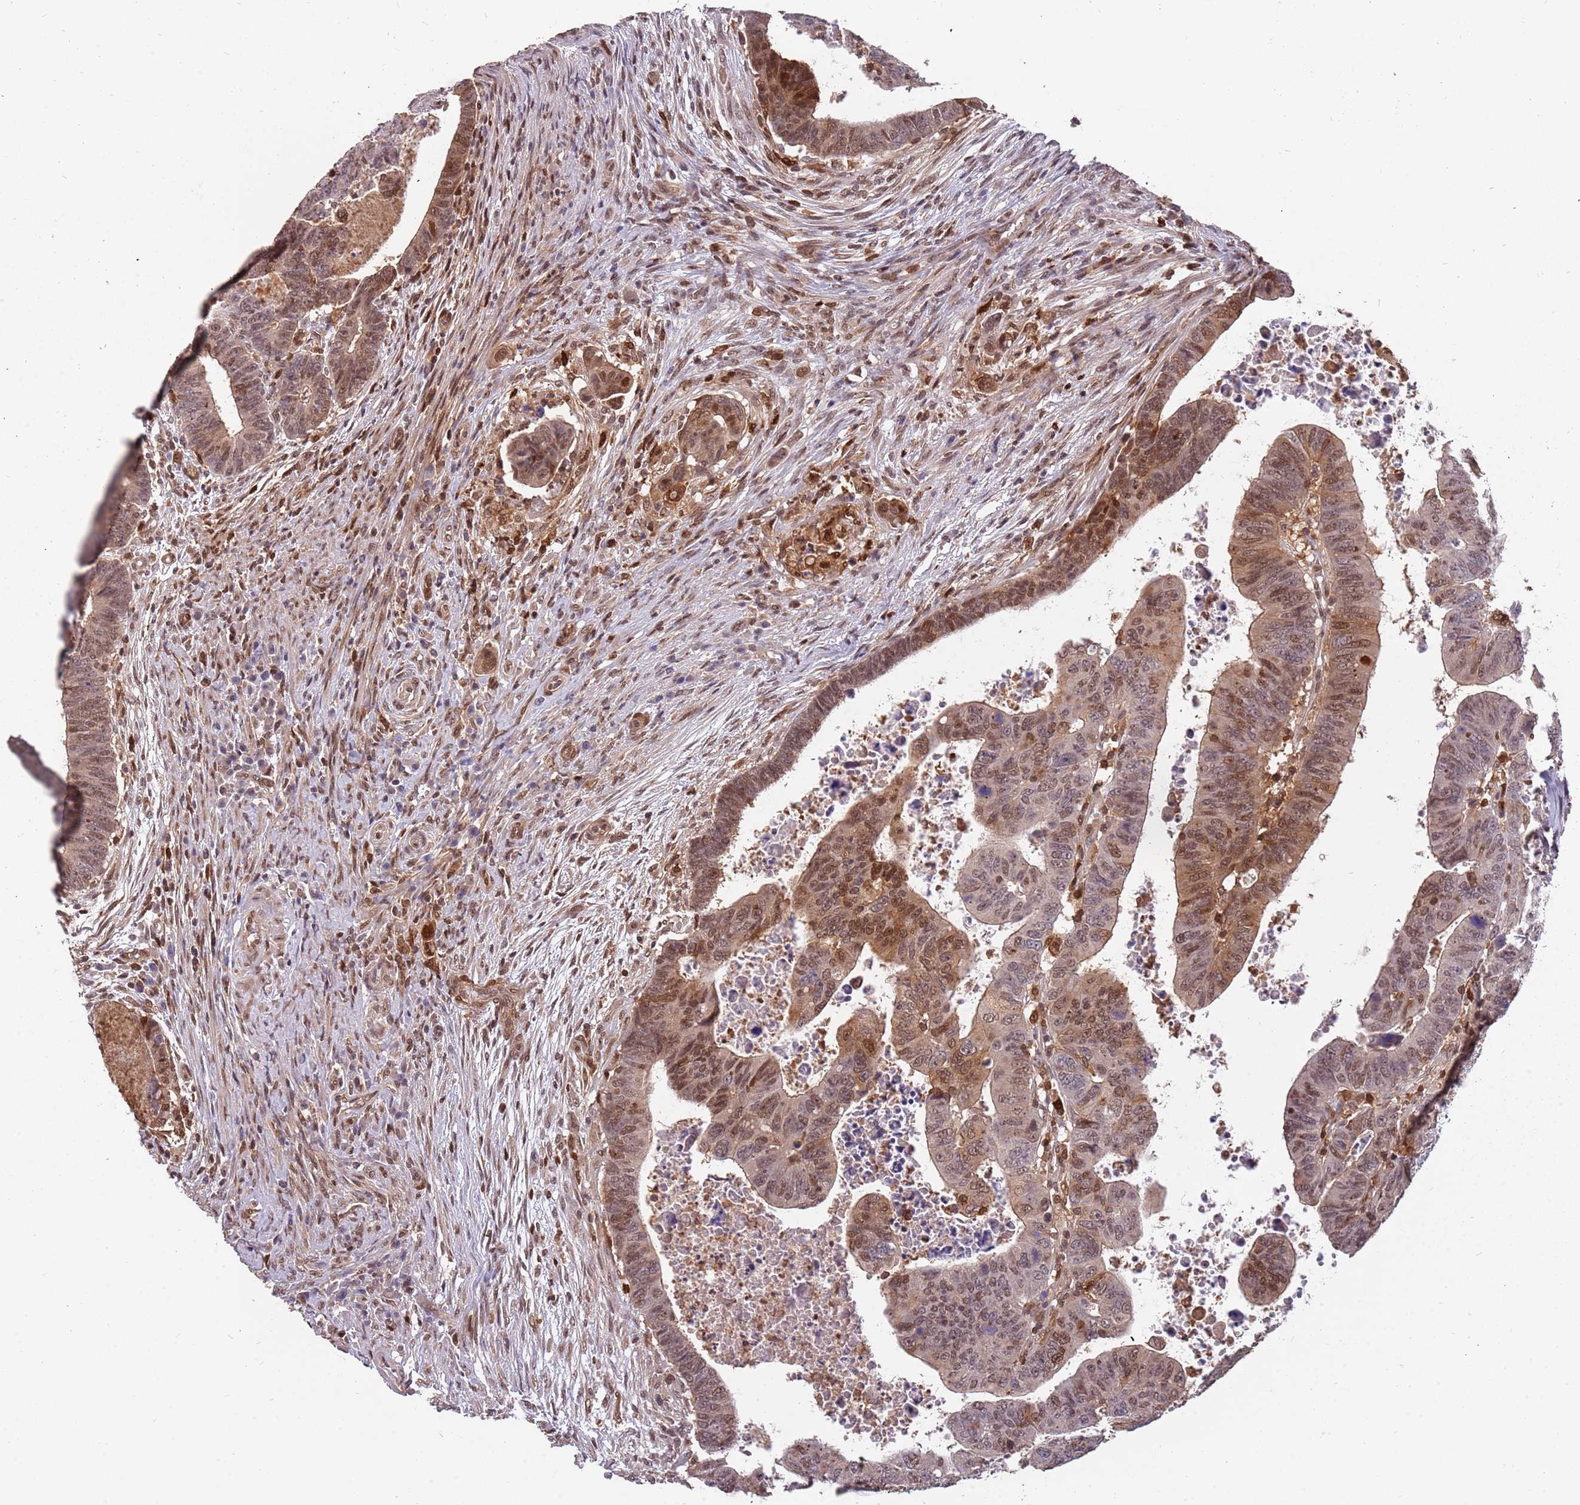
{"staining": {"intensity": "moderate", "quantity": ">75%", "location": "cytoplasmic/membranous,nuclear"}, "tissue": "colorectal cancer", "cell_type": "Tumor cells", "image_type": "cancer", "snomed": [{"axis": "morphology", "description": "Normal tissue, NOS"}, {"axis": "morphology", "description": "Adenocarcinoma, NOS"}, {"axis": "topography", "description": "Rectum"}], "caption": "Immunohistochemical staining of colorectal adenocarcinoma shows moderate cytoplasmic/membranous and nuclear protein positivity in approximately >75% of tumor cells.", "gene": "GBP2", "patient": {"sex": "female", "age": 65}}